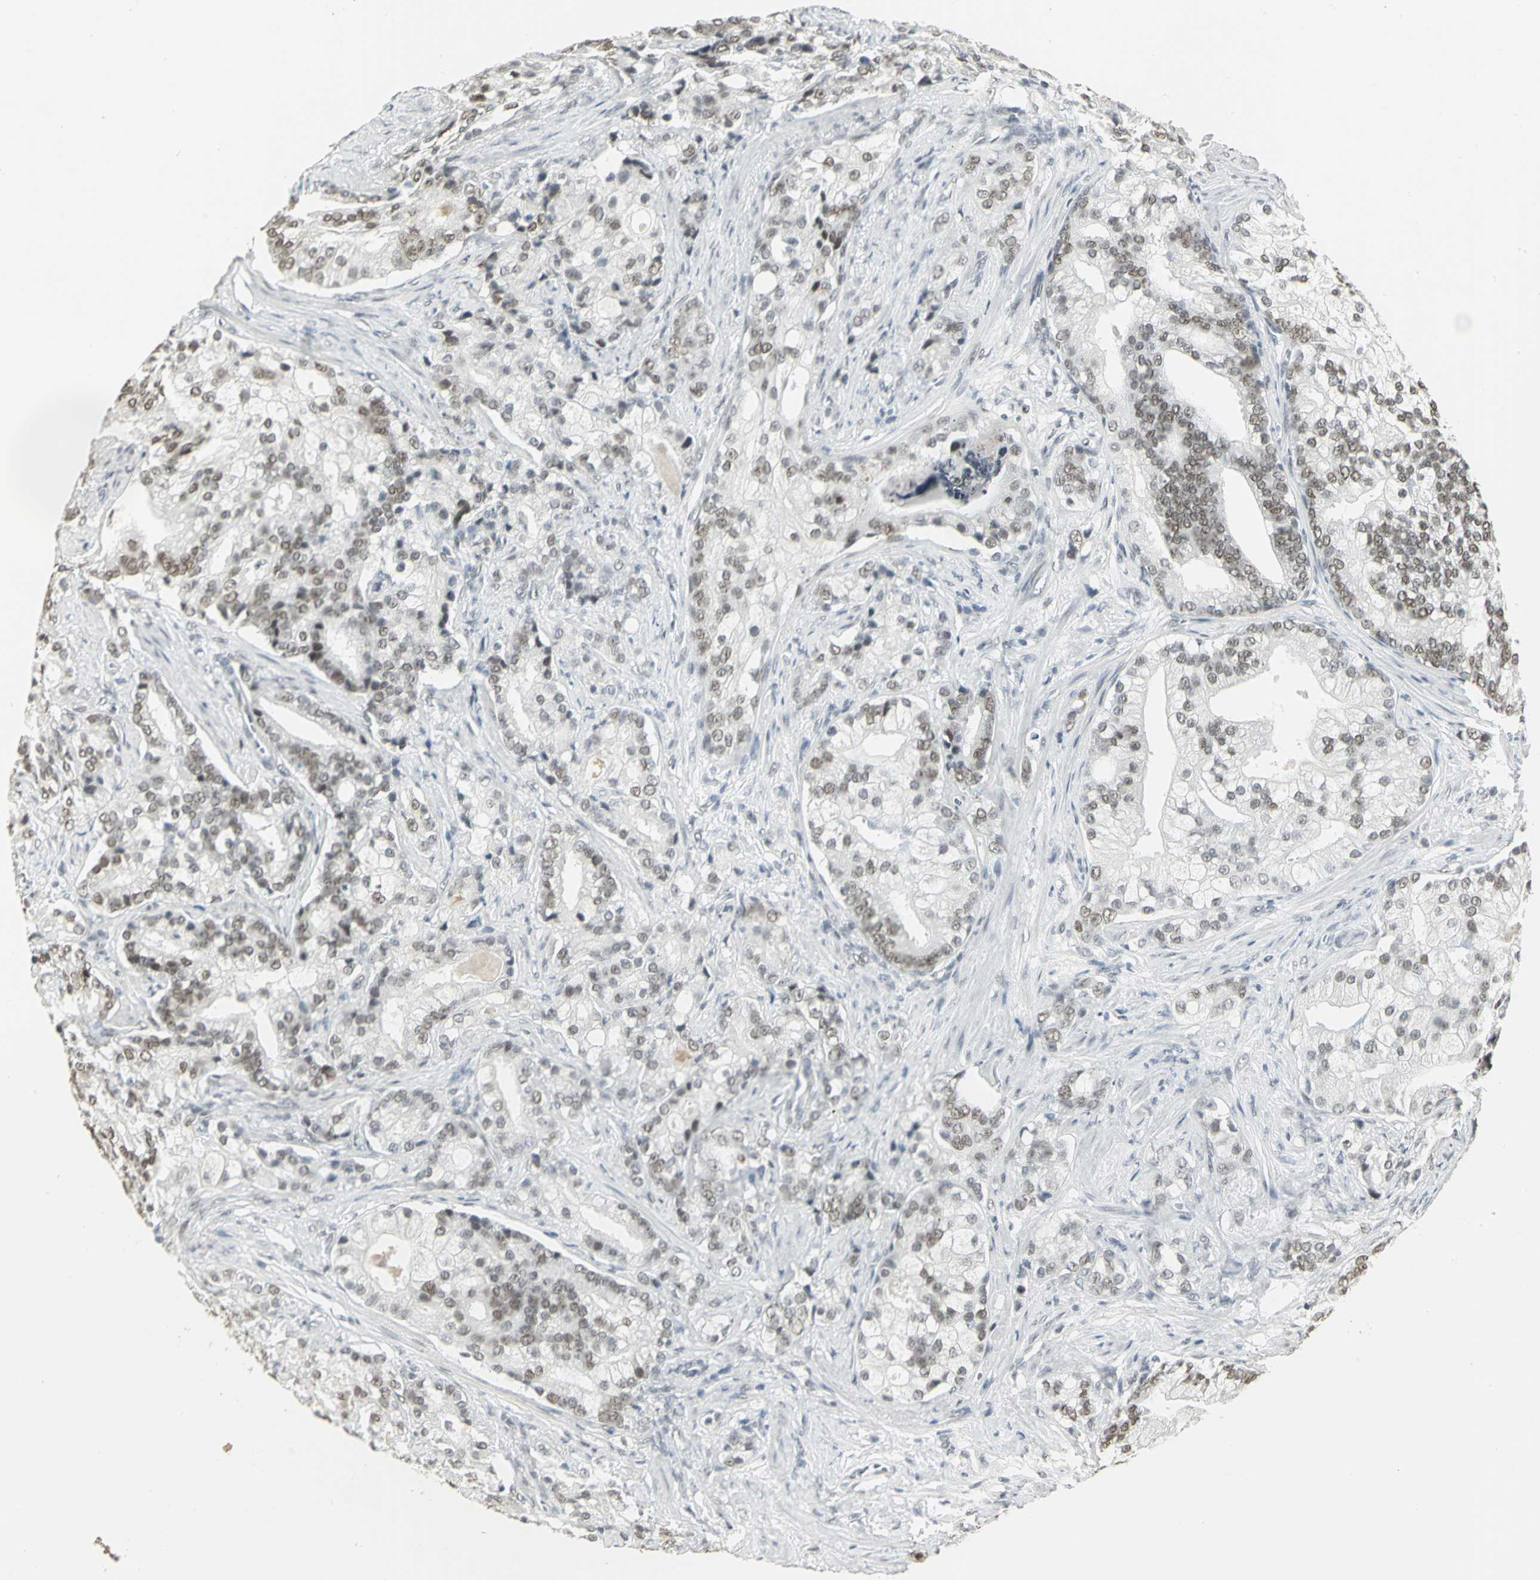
{"staining": {"intensity": "moderate", "quantity": ">75%", "location": "nuclear"}, "tissue": "prostate cancer", "cell_type": "Tumor cells", "image_type": "cancer", "snomed": [{"axis": "morphology", "description": "Adenocarcinoma, Low grade"}, {"axis": "topography", "description": "Prostate"}], "caption": "There is medium levels of moderate nuclear staining in tumor cells of low-grade adenocarcinoma (prostate), as demonstrated by immunohistochemical staining (brown color).", "gene": "CBX3", "patient": {"sex": "male", "age": 58}}